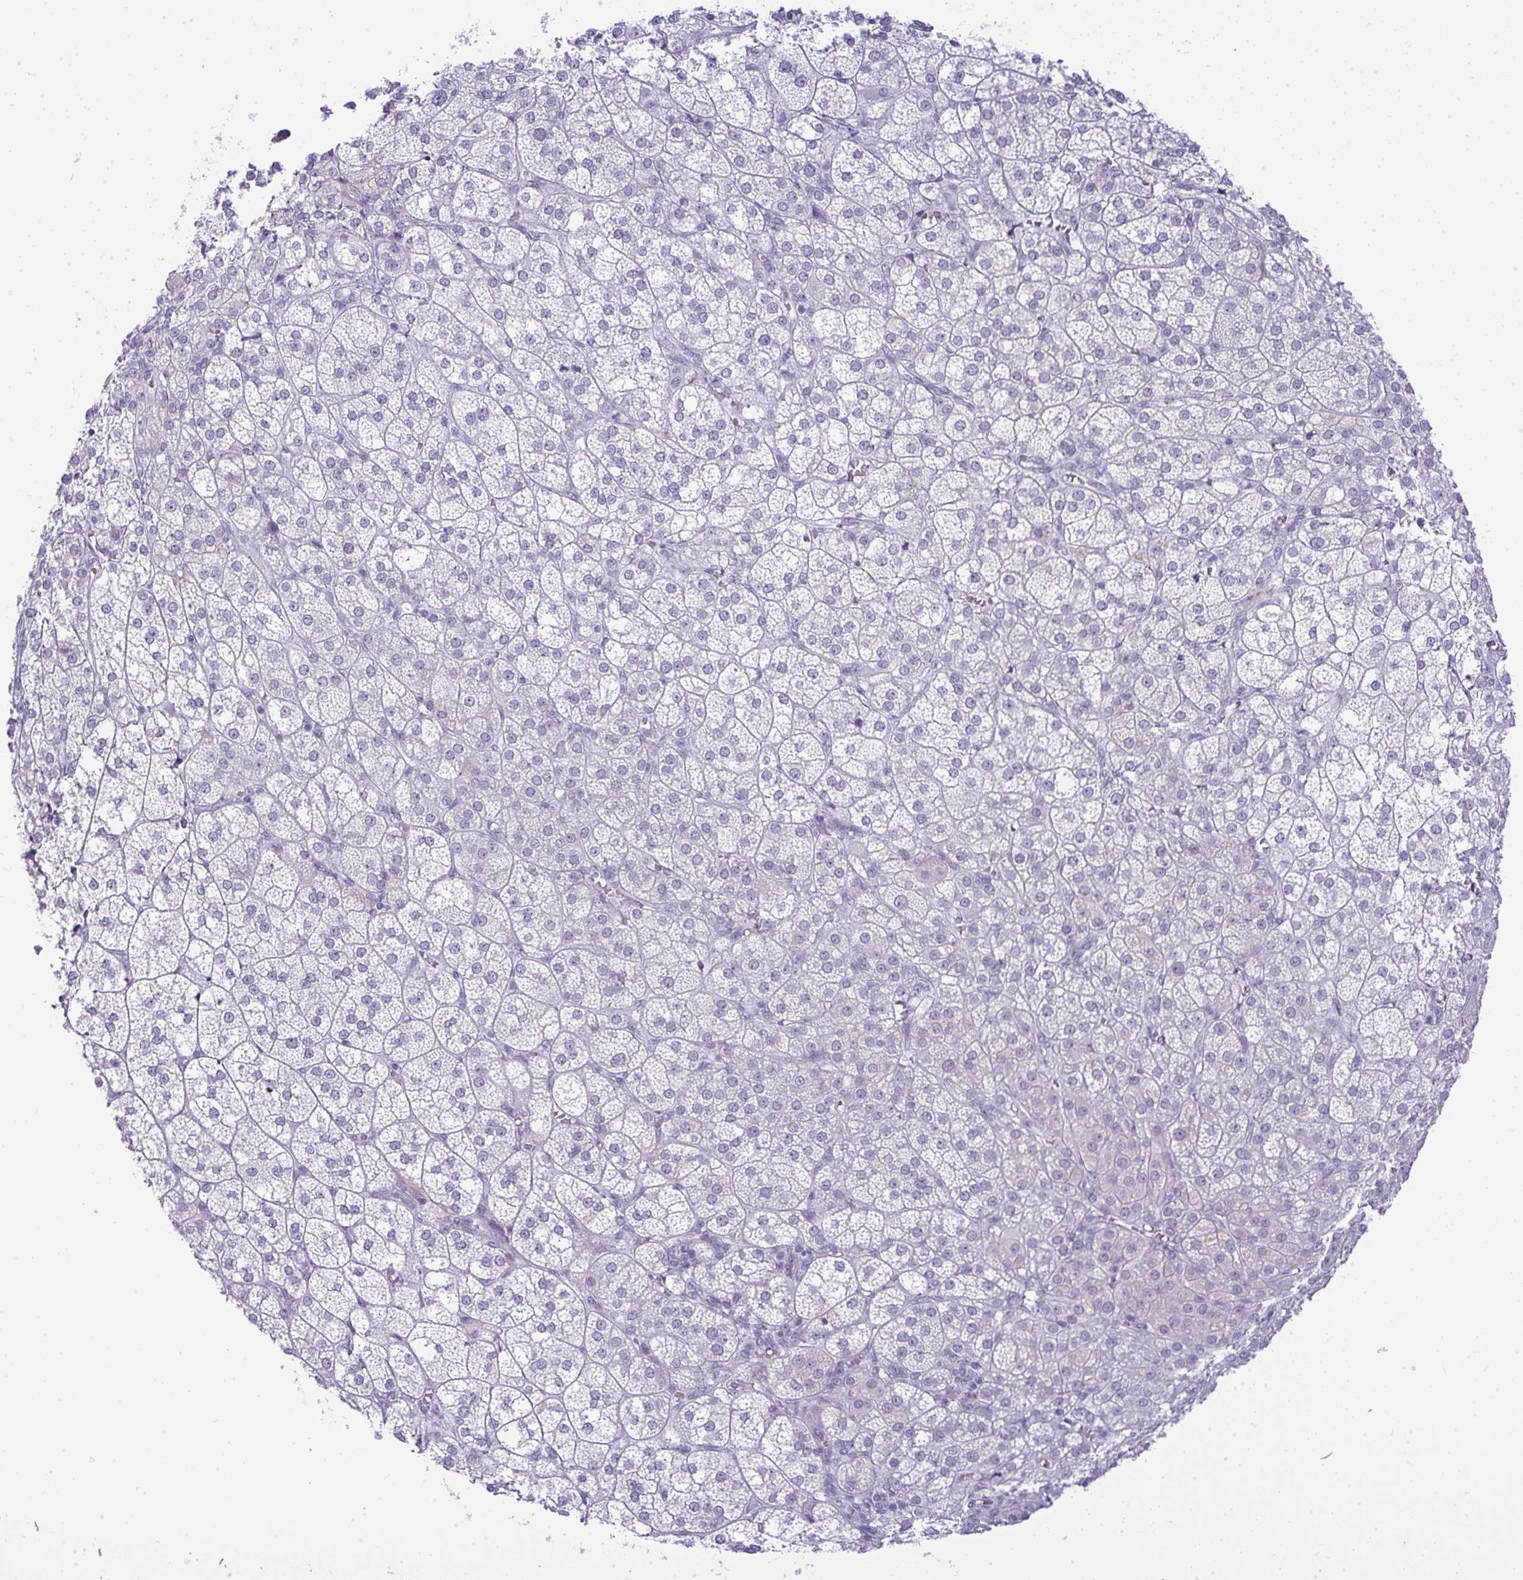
{"staining": {"intensity": "negative", "quantity": "none", "location": "none"}, "tissue": "adrenal gland", "cell_type": "Glandular cells", "image_type": "normal", "snomed": [{"axis": "morphology", "description": "Normal tissue, NOS"}, {"axis": "topography", "description": "Adrenal gland"}], "caption": "This is an IHC micrograph of normal human adrenal gland. There is no expression in glandular cells.", "gene": "UBE2S", "patient": {"sex": "female", "age": 60}}